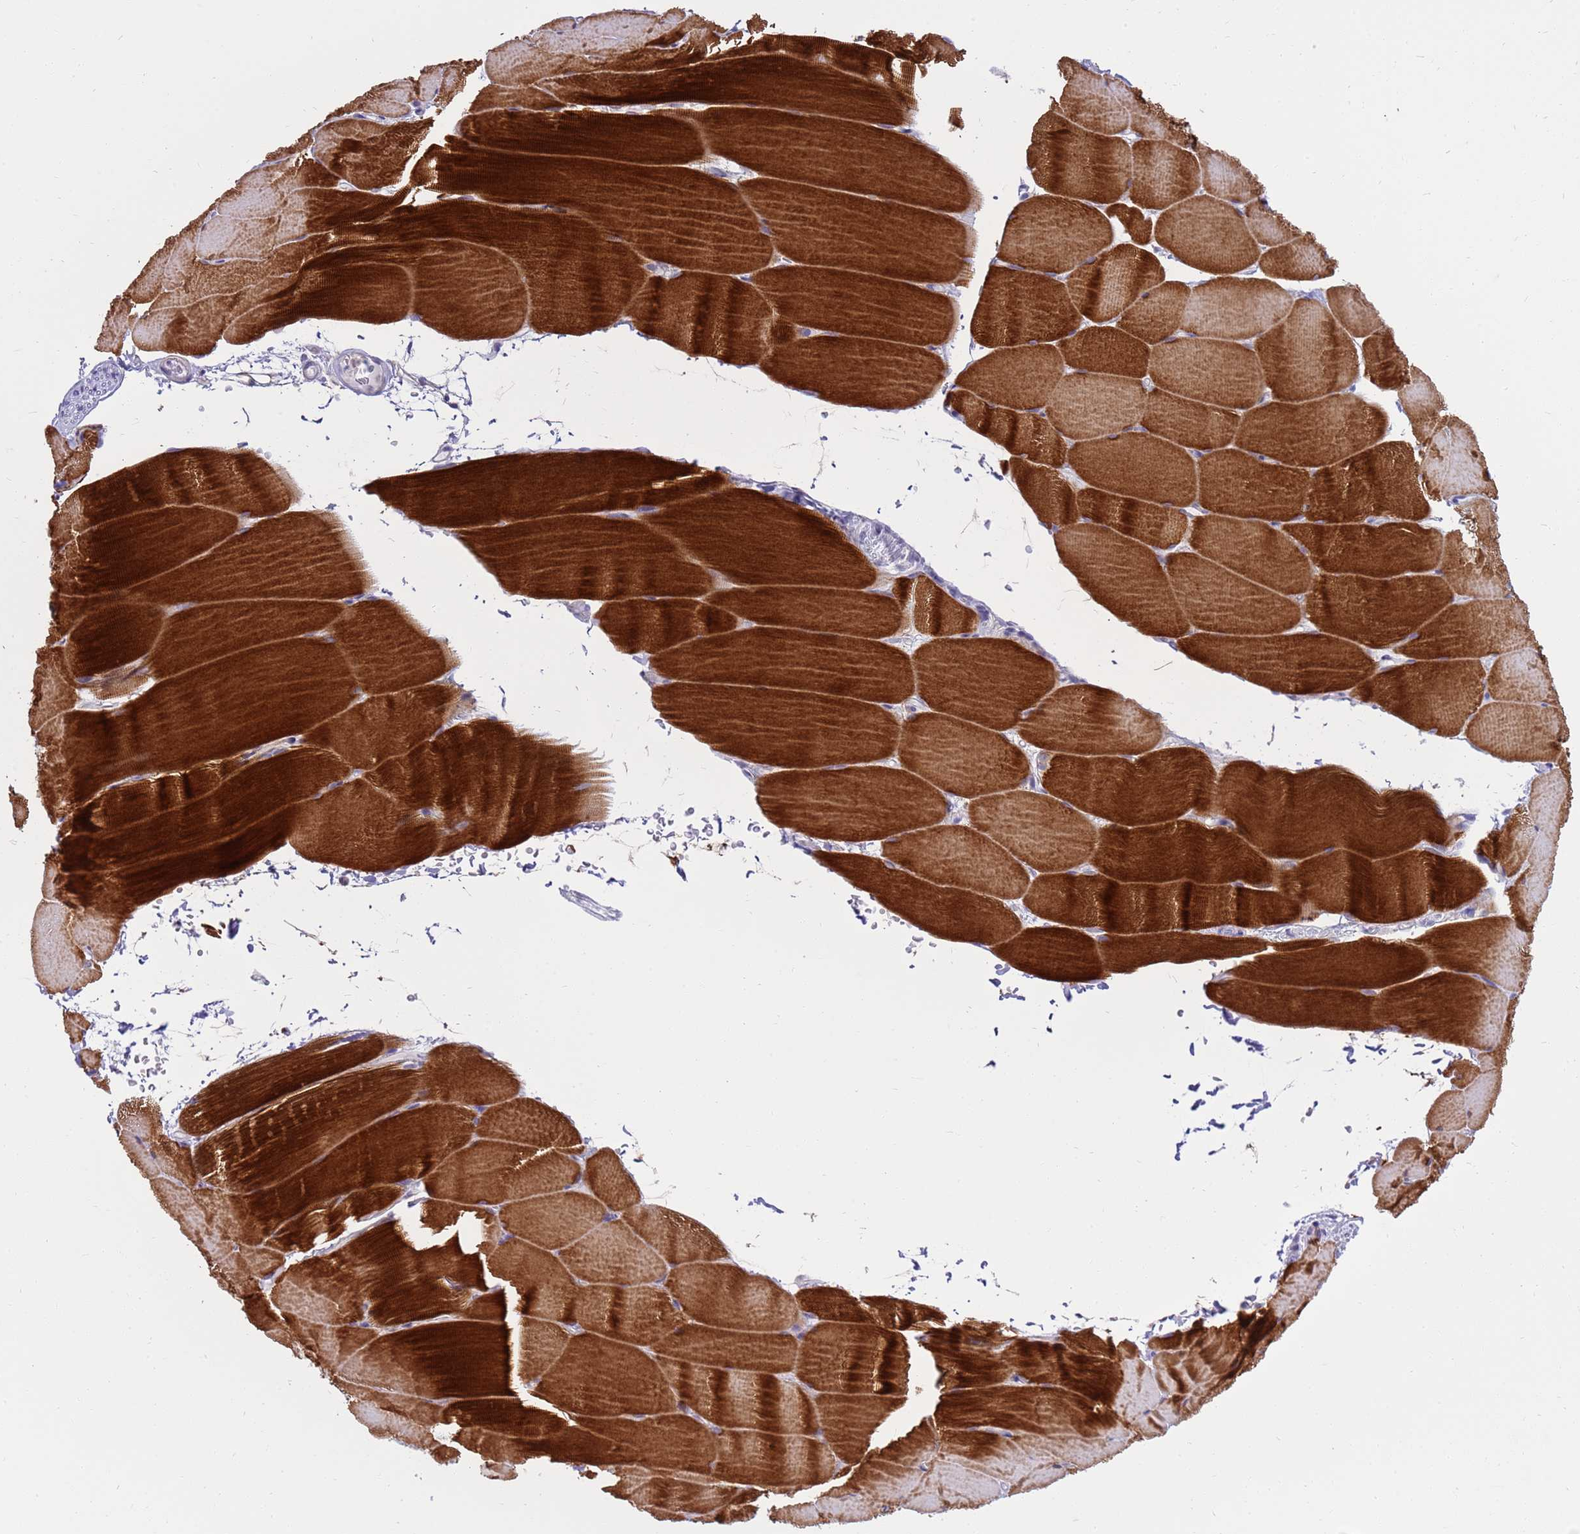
{"staining": {"intensity": "strong", "quantity": ">75%", "location": "cytoplasmic/membranous"}, "tissue": "skeletal muscle", "cell_type": "Myocytes", "image_type": "normal", "snomed": [{"axis": "morphology", "description": "Normal tissue, NOS"}, {"axis": "topography", "description": "Skeletal muscle"}, {"axis": "topography", "description": "Parathyroid gland"}], "caption": "Immunohistochemistry photomicrograph of unremarkable skeletal muscle: human skeletal muscle stained using immunohistochemistry (IHC) reveals high levels of strong protein expression localized specifically in the cytoplasmic/membranous of myocytes, appearing as a cytoplasmic/membranous brown color.", "gene": "LRATD1", "patient": {"sex": "female", "age": 37}}